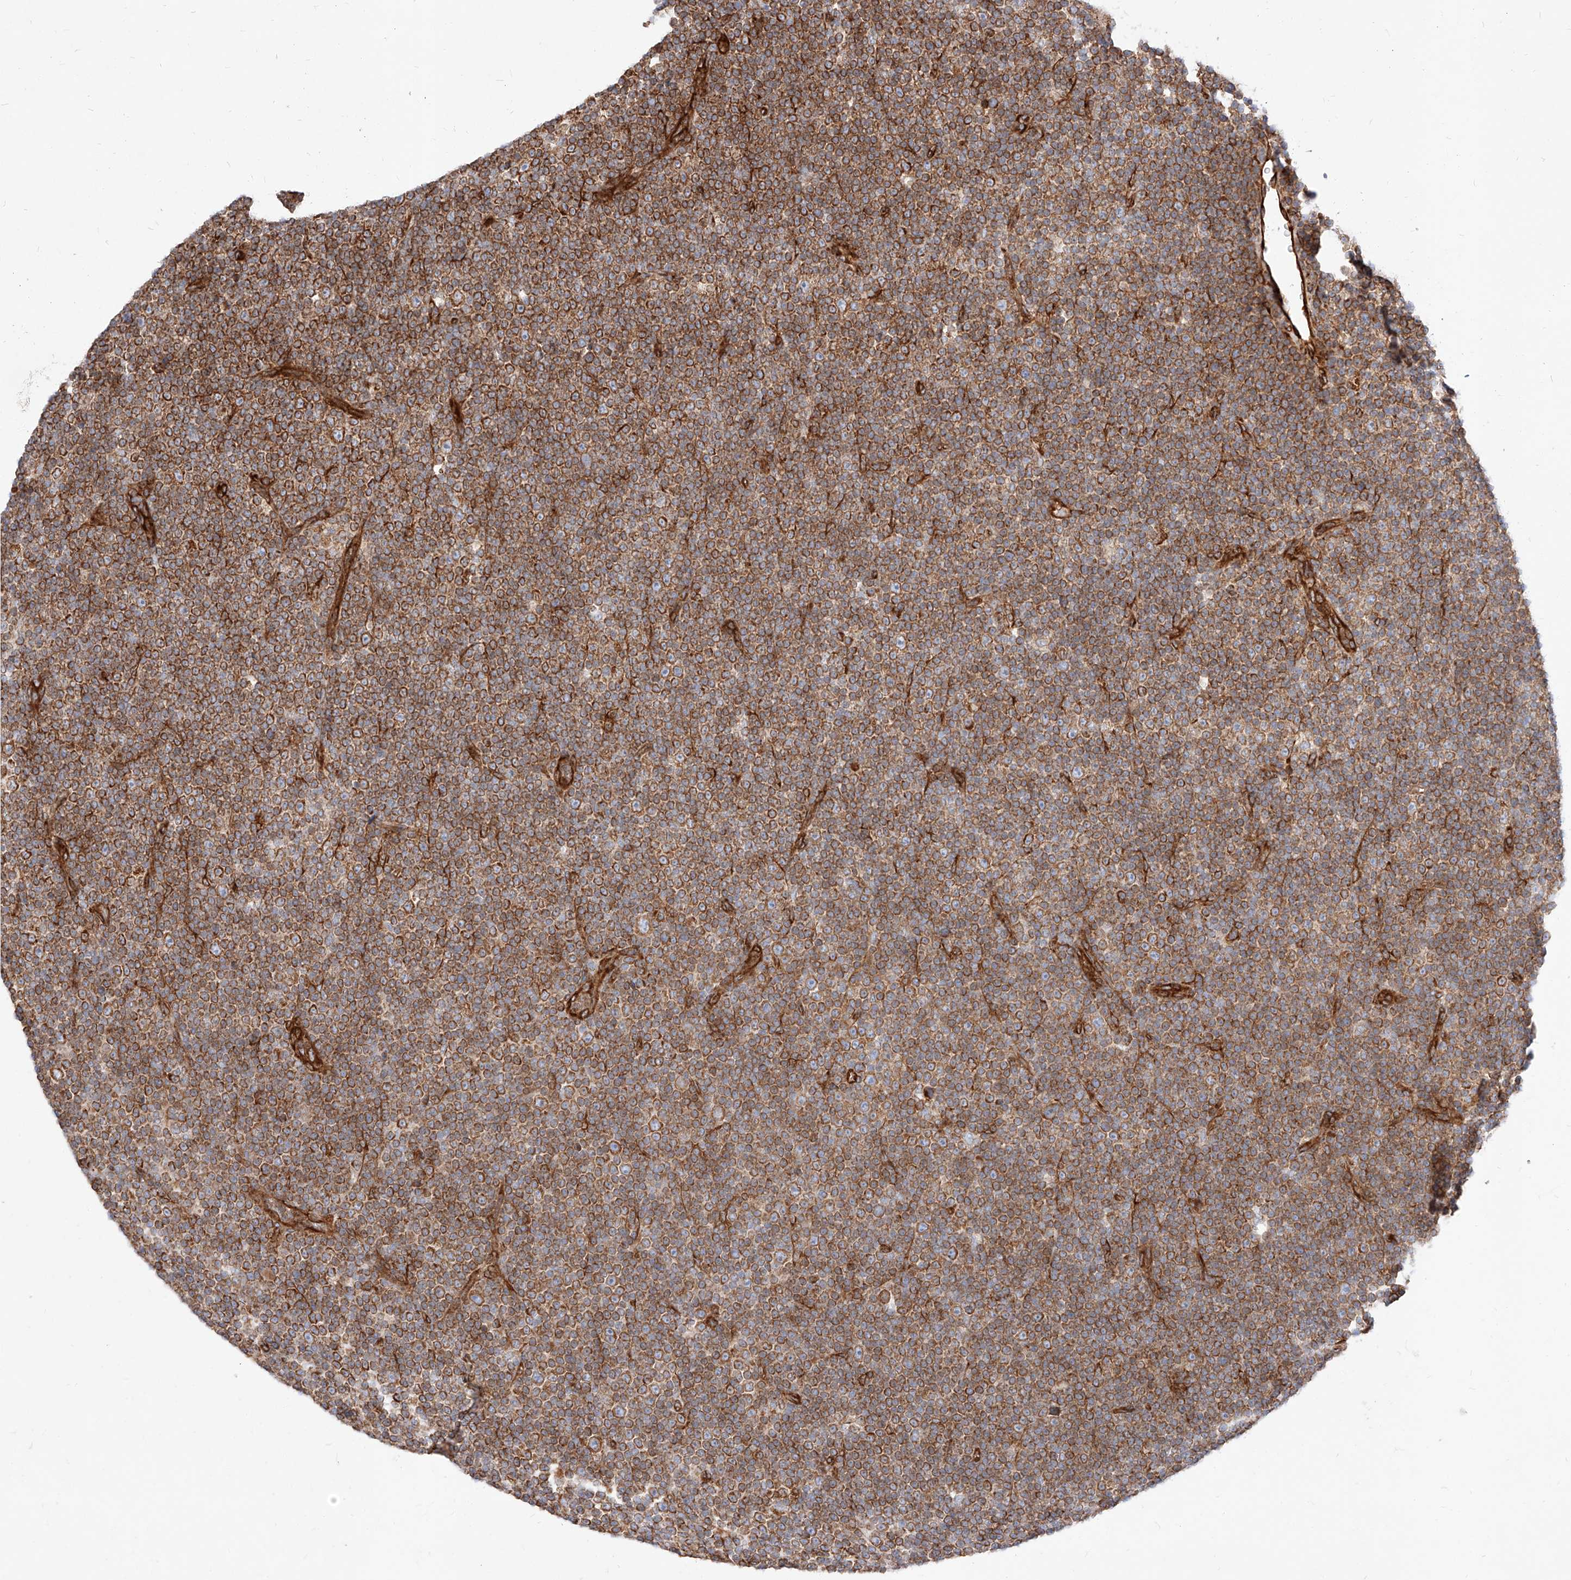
{"staining": {"intensity": "strong", "quantity": ">75%", "location": "cytoplasmic/membranous"}, "tissue": "lymphoma", "cell_type": "Tumor cells", "image_type": "cancer", "snomed": [{"axis": "morphology", "description": "Malignant lymphoma, non-Hodgkin's type, Low grade"}, {"axis": "topography", "description": "Lymph node"}], "caption": "Human lymphoma stained for a protein (brown) displays strong cytoplasmic/membranous positive positivity in about >75% of tumor cells.", "gene": "CSGALNACT2", "patient": {"sex": "female", "age": 67}}